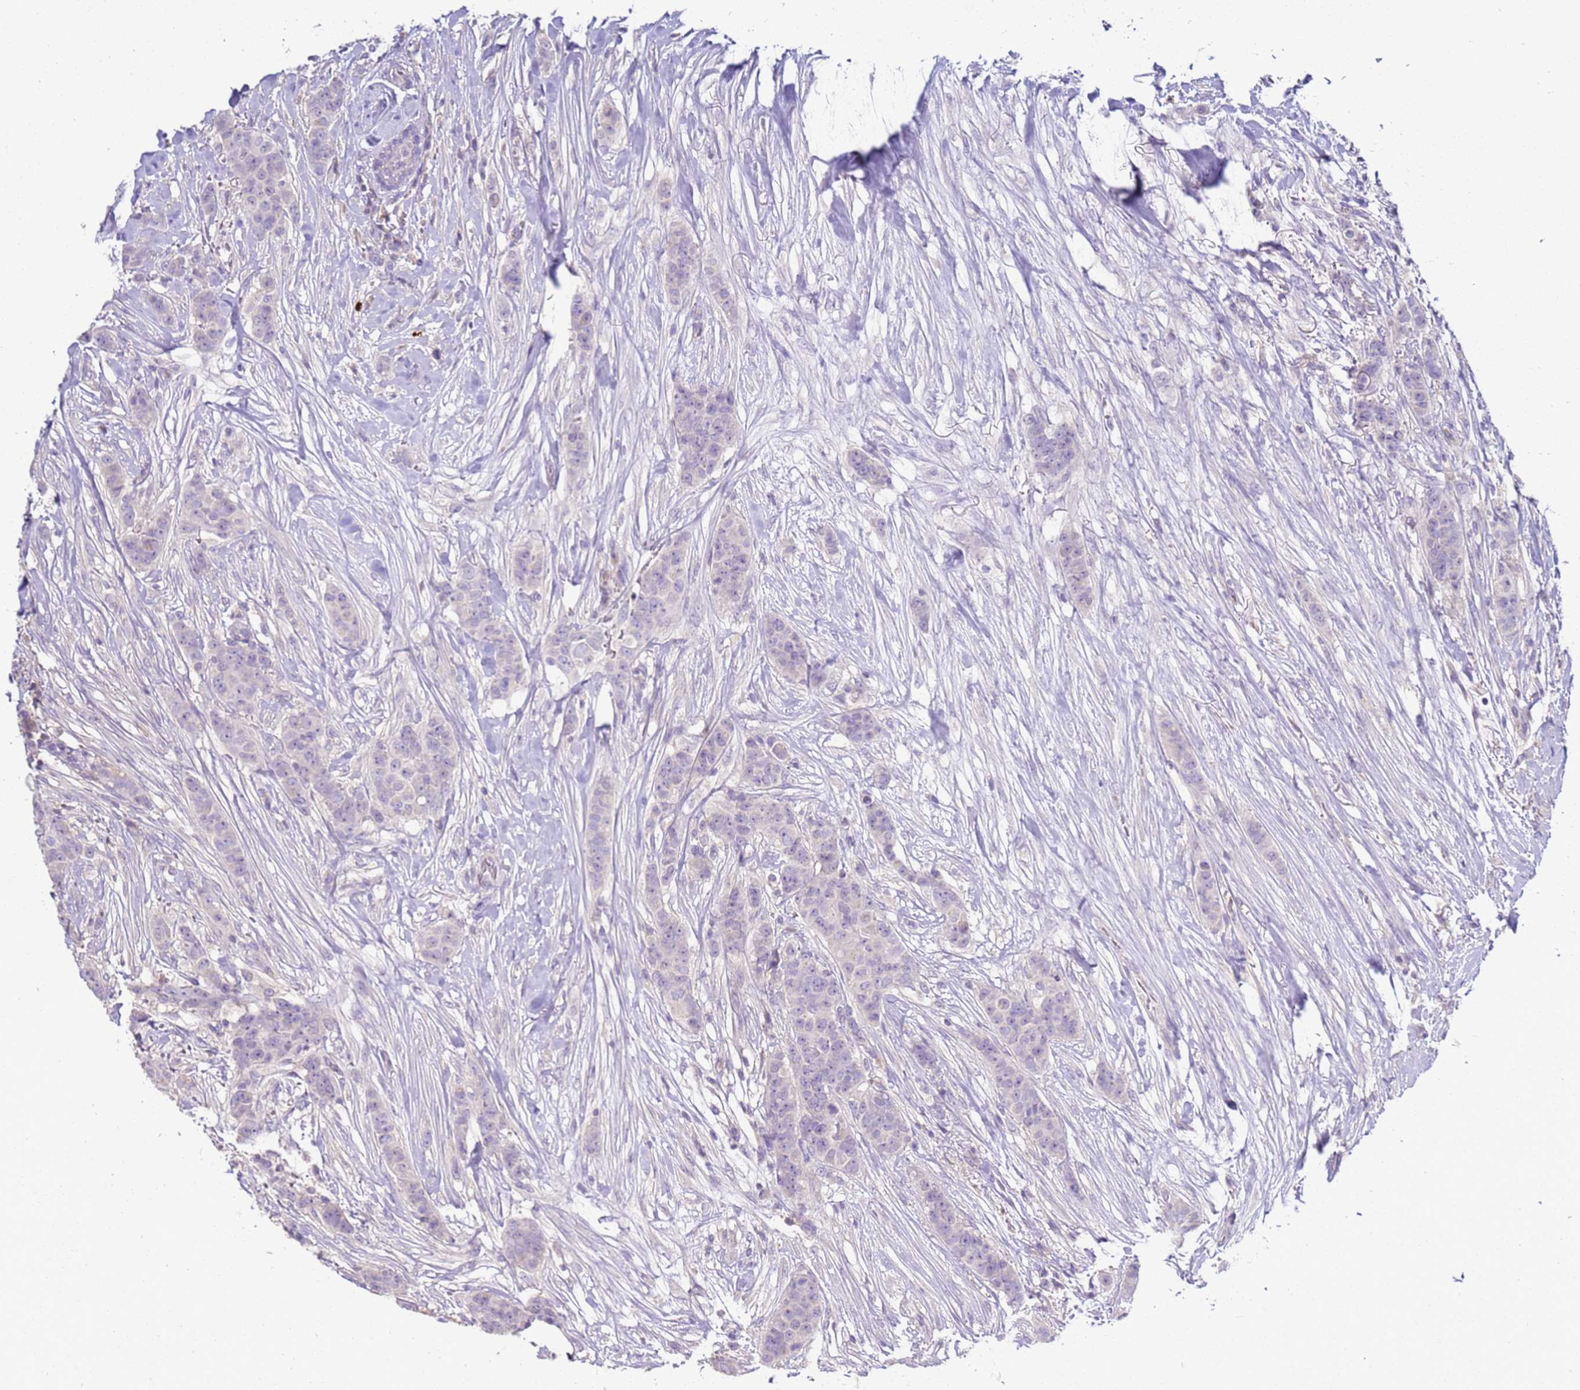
{"staining": {"intensity": "negative", "quantity": "none", "location": "none"}, "tissue": "breast cancer", "cell_type": "Tumor cells", "image_type": "cancer", "snomed": [{"axis": "morphology", "description": "Duct carcinoma"}, {"axis": "topography", "description": "Breast"}], "caption": "Image shows no significant protein staining in tumor cells of breast cancer.", "gene": "IL2RG", "patient": {"sex": "female", "age": 40}}